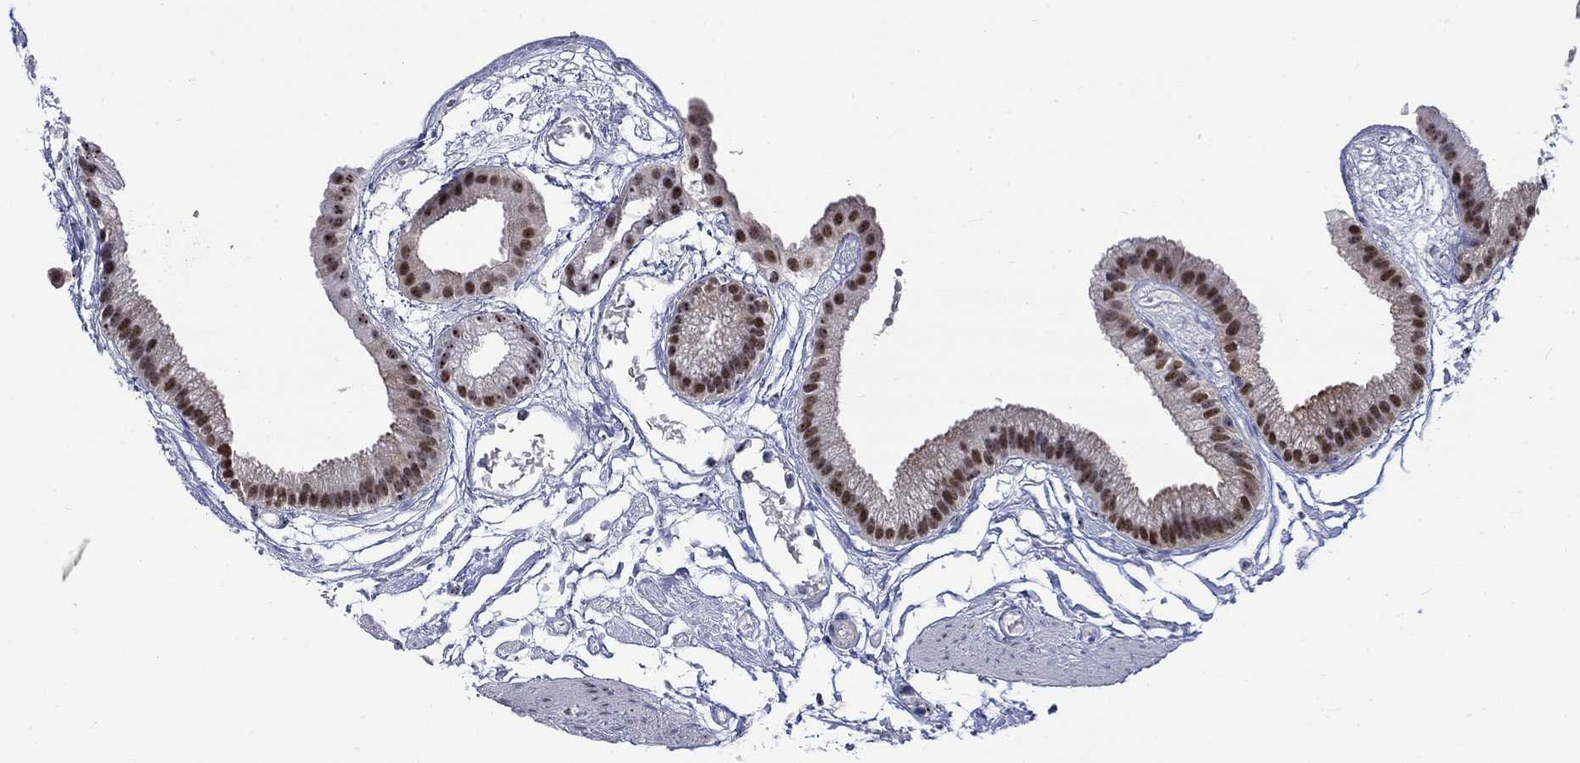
{"staining": {"intensity": "moderate", "quantity": ">75%", "location": "nuclear"}, "tissue": "gallbladder", "cell_type": "Glandular cells", "image_type": "normal", "snomed": [{"axis": "morphology", "description": "Normal tissue, NOS"}, {"axis": "topography", "description": "Gallbladder"}], "caption": "This is an image of immunohistochemistry (IHC) staining of benign gallbladder, which shows moderate expression in the nuclear of glandular cells.", "gene": "CSRNP3", "patient": {"sex": "female", "age": 45}}